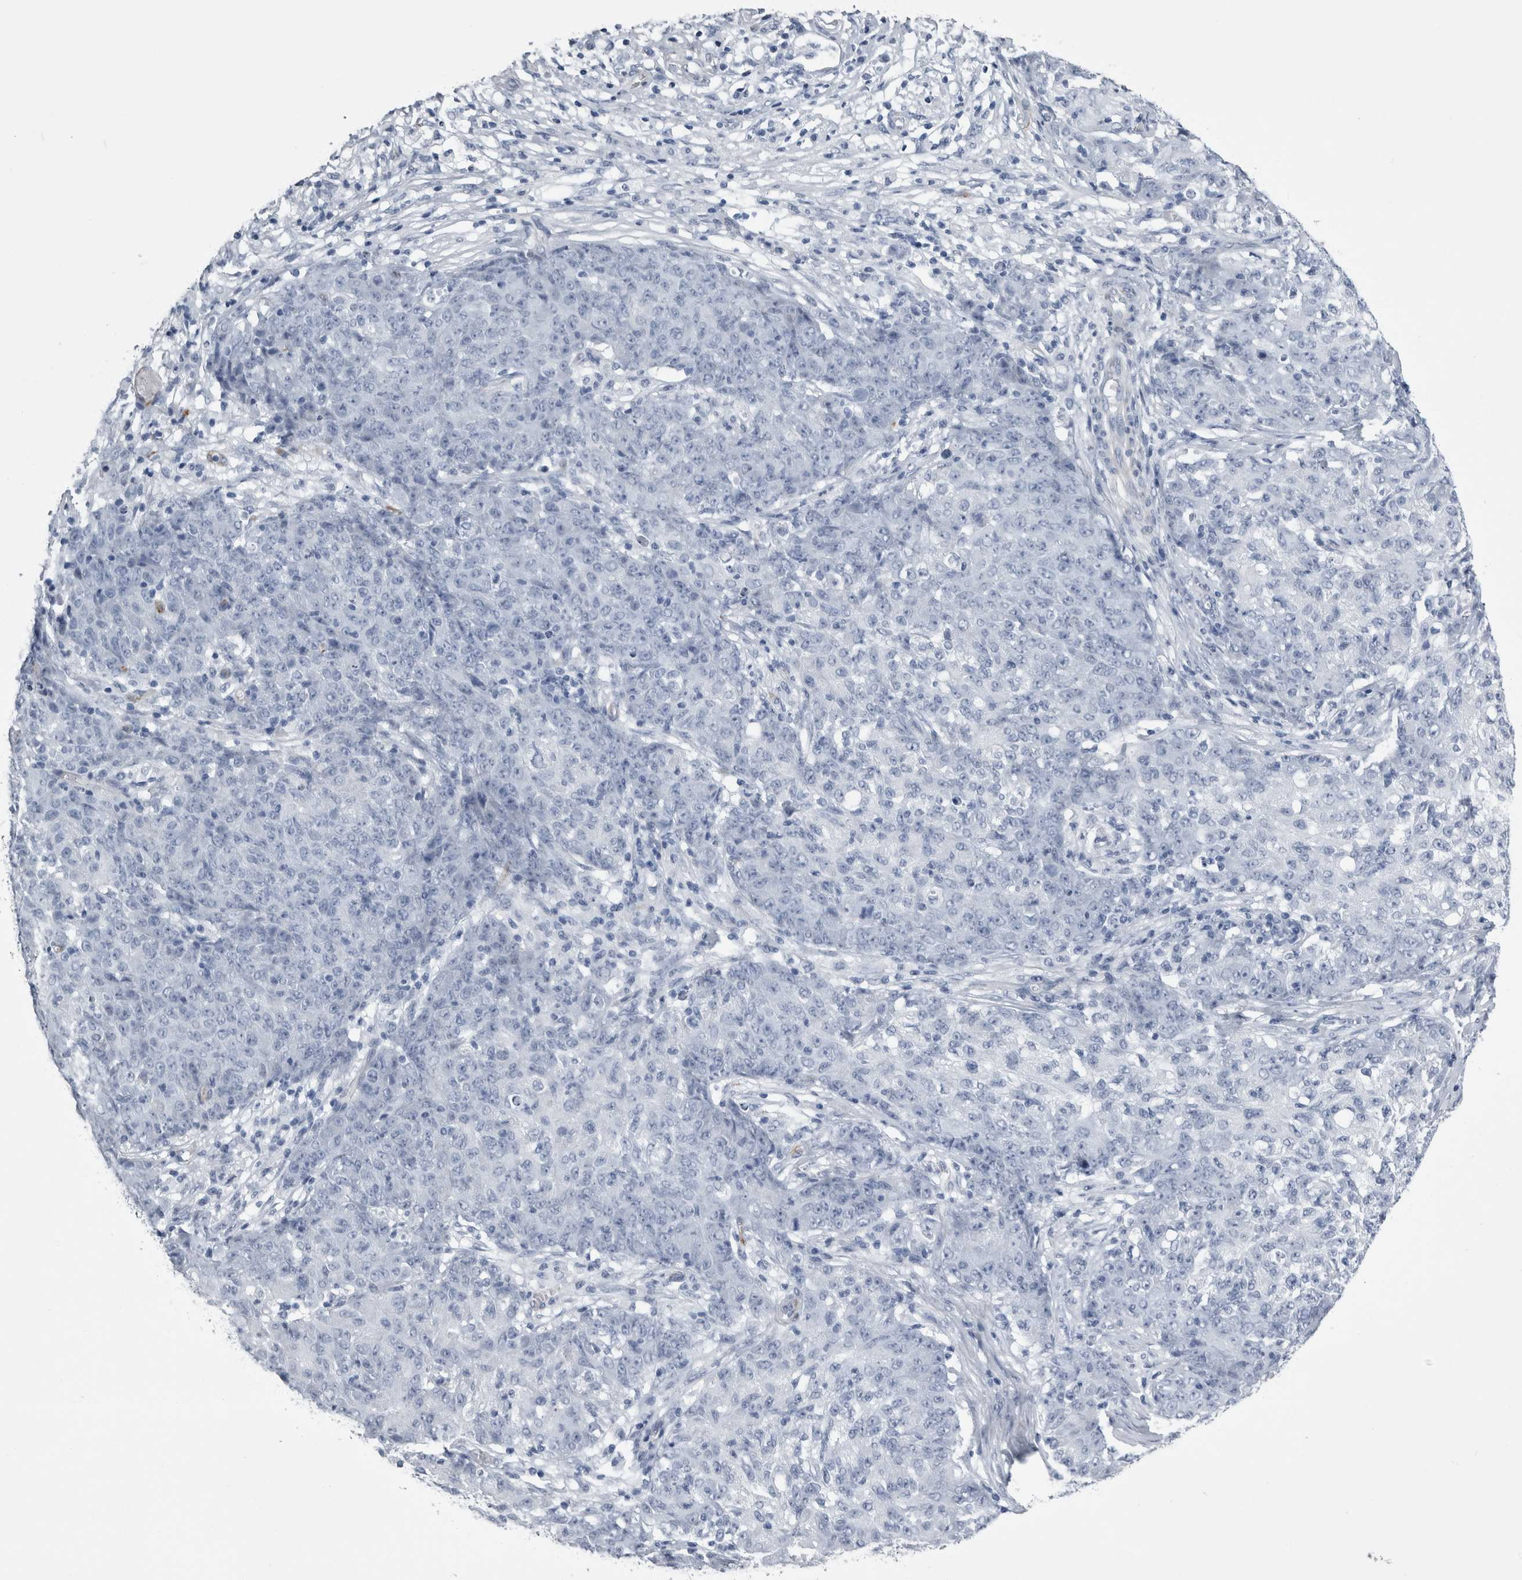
{"staining": {"intensity": "negative", "quantity": "none", "location": "none"}, "tissue": "ovarian cancer", "cell_type": "Tumor cells", "image_type": "cancer", "snomed": [{"axis": "morphology", "description": "Carcinoma, endometroid"}, {"axis": "topography", "description": "Ovary"}], "caption": "DAB immunohistochemical staining of ovarian cancer (endometroid carcinoma) reveals no significant staining in tumor cells.", "gene": "VWDE", "patient": {"sex": "female", "age": 42}}